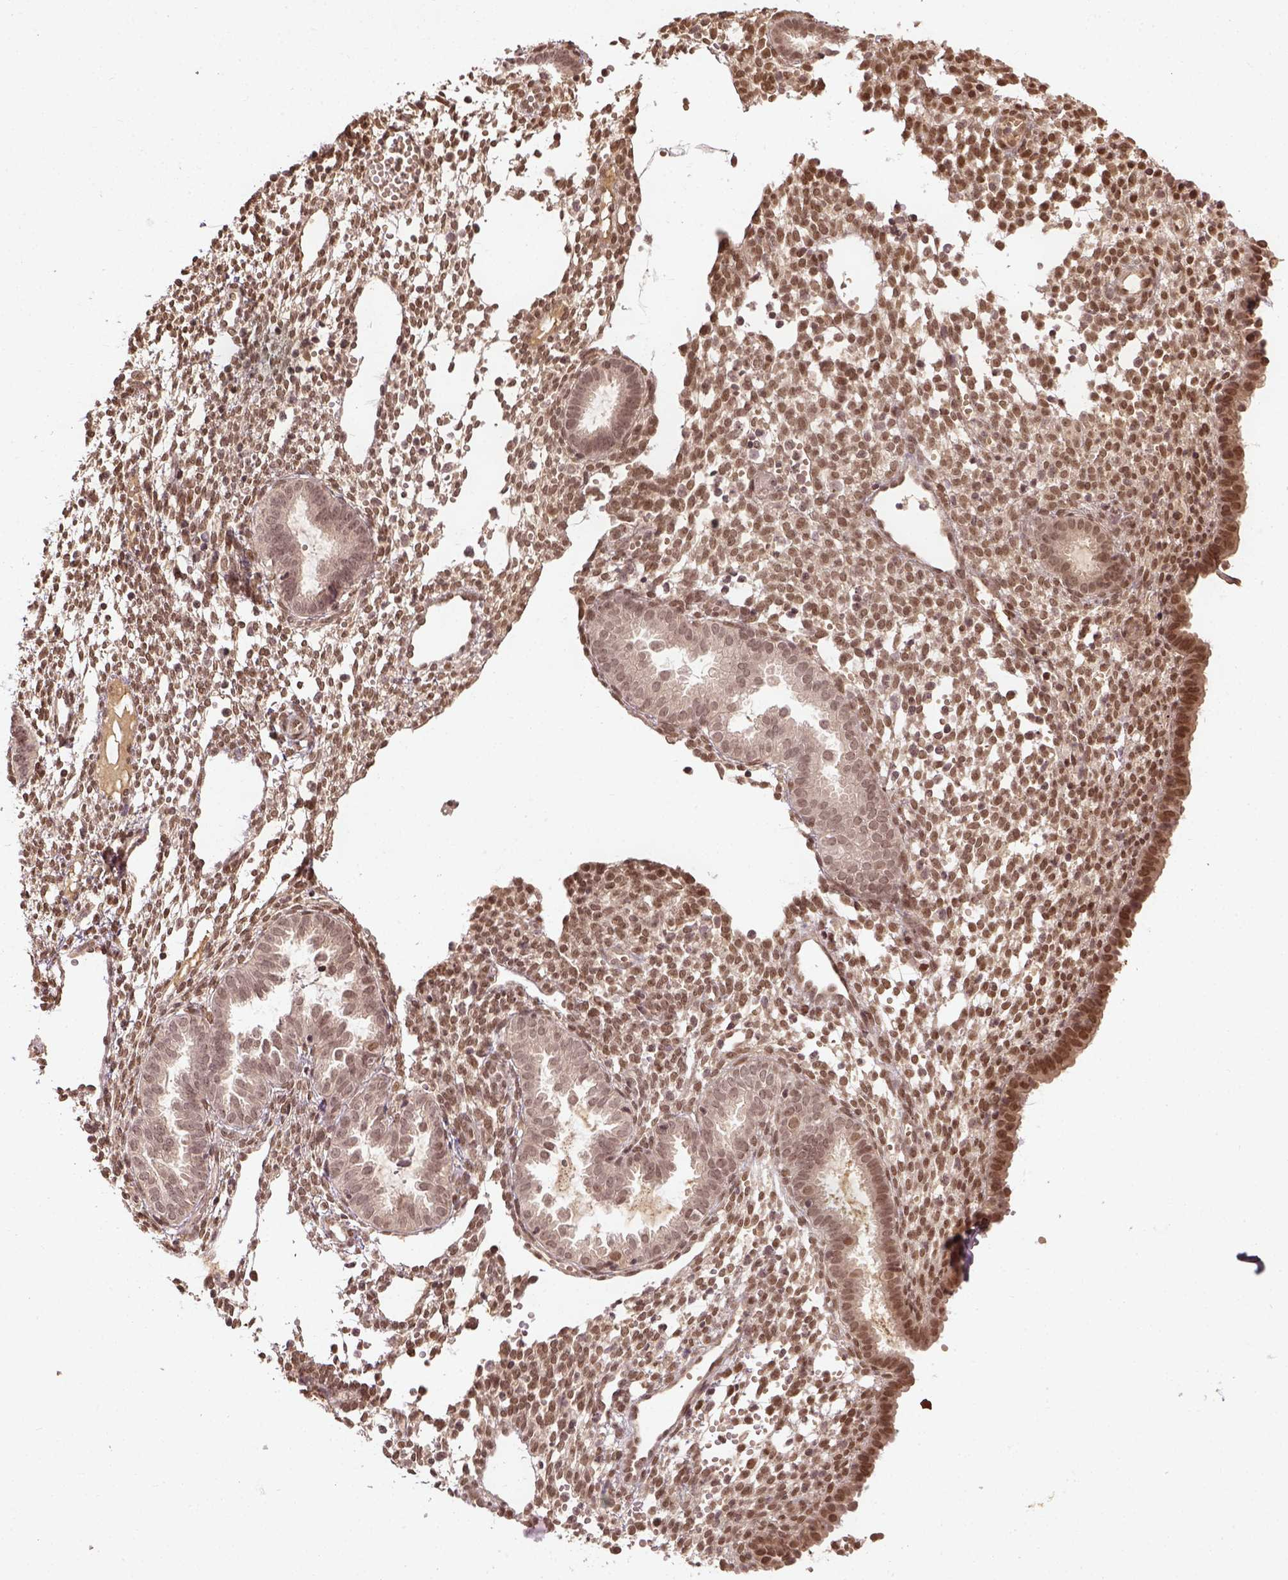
{"staining": {"intensity": "moderate", "quantity": ">75%", "location": "nuclear"}, "tissue": "endometrium", "cell_type": "Cells in endometrial stroma", "image_type": "normal", "snomed": [{"axis": "morphology", "description": "Normal tissue, NOS"}, {"axis": "topography", "description": "Endometrium"}], "caption": "Human endometrium stained for a protein (brown) displays moderate nuclear positive staining in approximately >75% of cells in endometrial stroma.", "gene": "BANF1", "patient": {"sex": "female", "age": 36}}